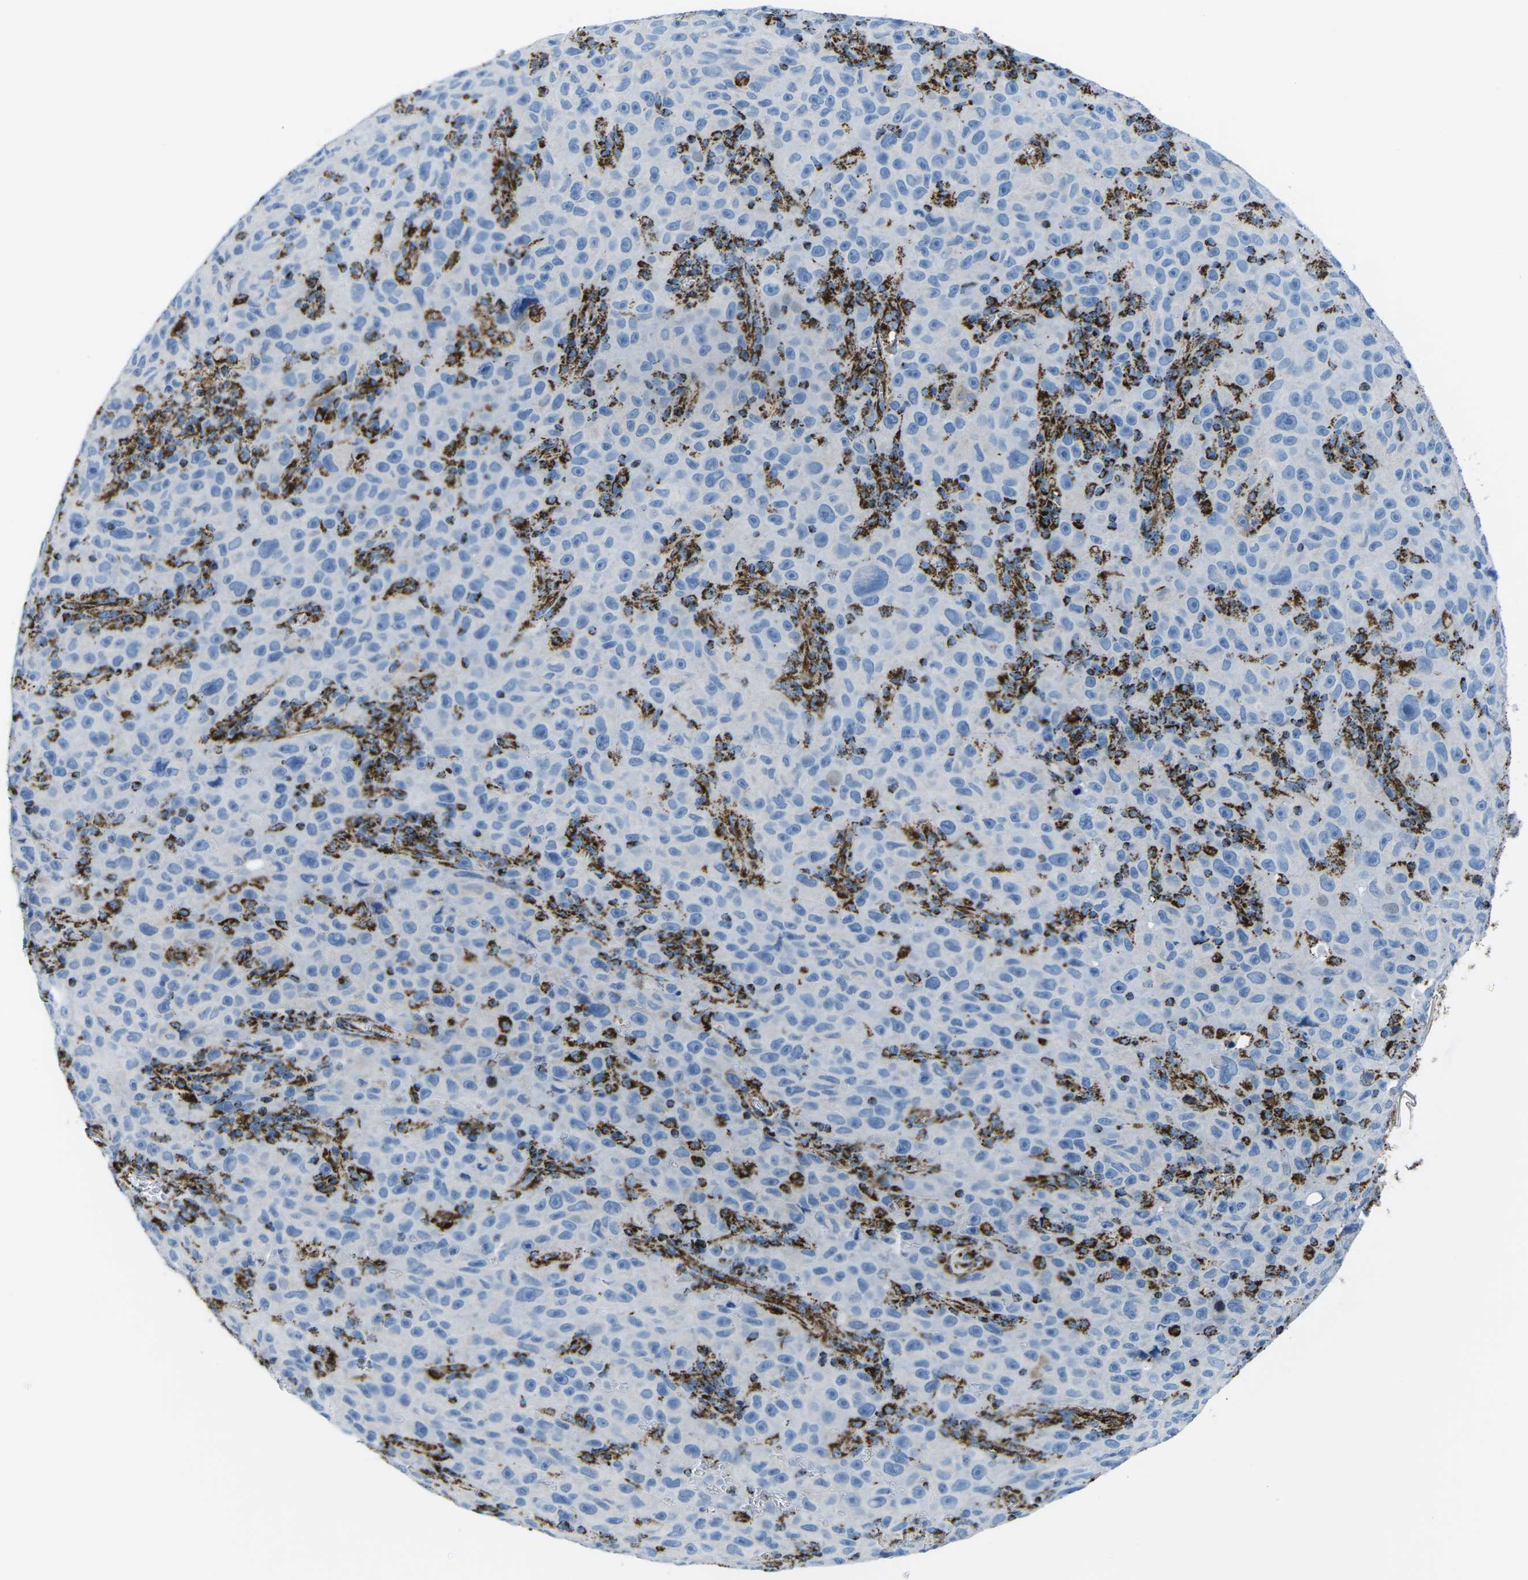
{"staining": {"intensity": "negative", "quantity": "none", "location": "none"}, "tissue": "melanoma", "cell_type": "Tumor cells", "image_type": "cancer", "snomed": [{"axis": "morphology", "description": "Malignant melanoma, NOS"}, {"axis": "topography", "description": "Skin"}], "caption": "Human melanoma stained for a protein using immunohistochemistry exhibits no positivity in tumor cells.", "gene": "MT-CO2", "patient": {"sex": "female", "age": 82}}